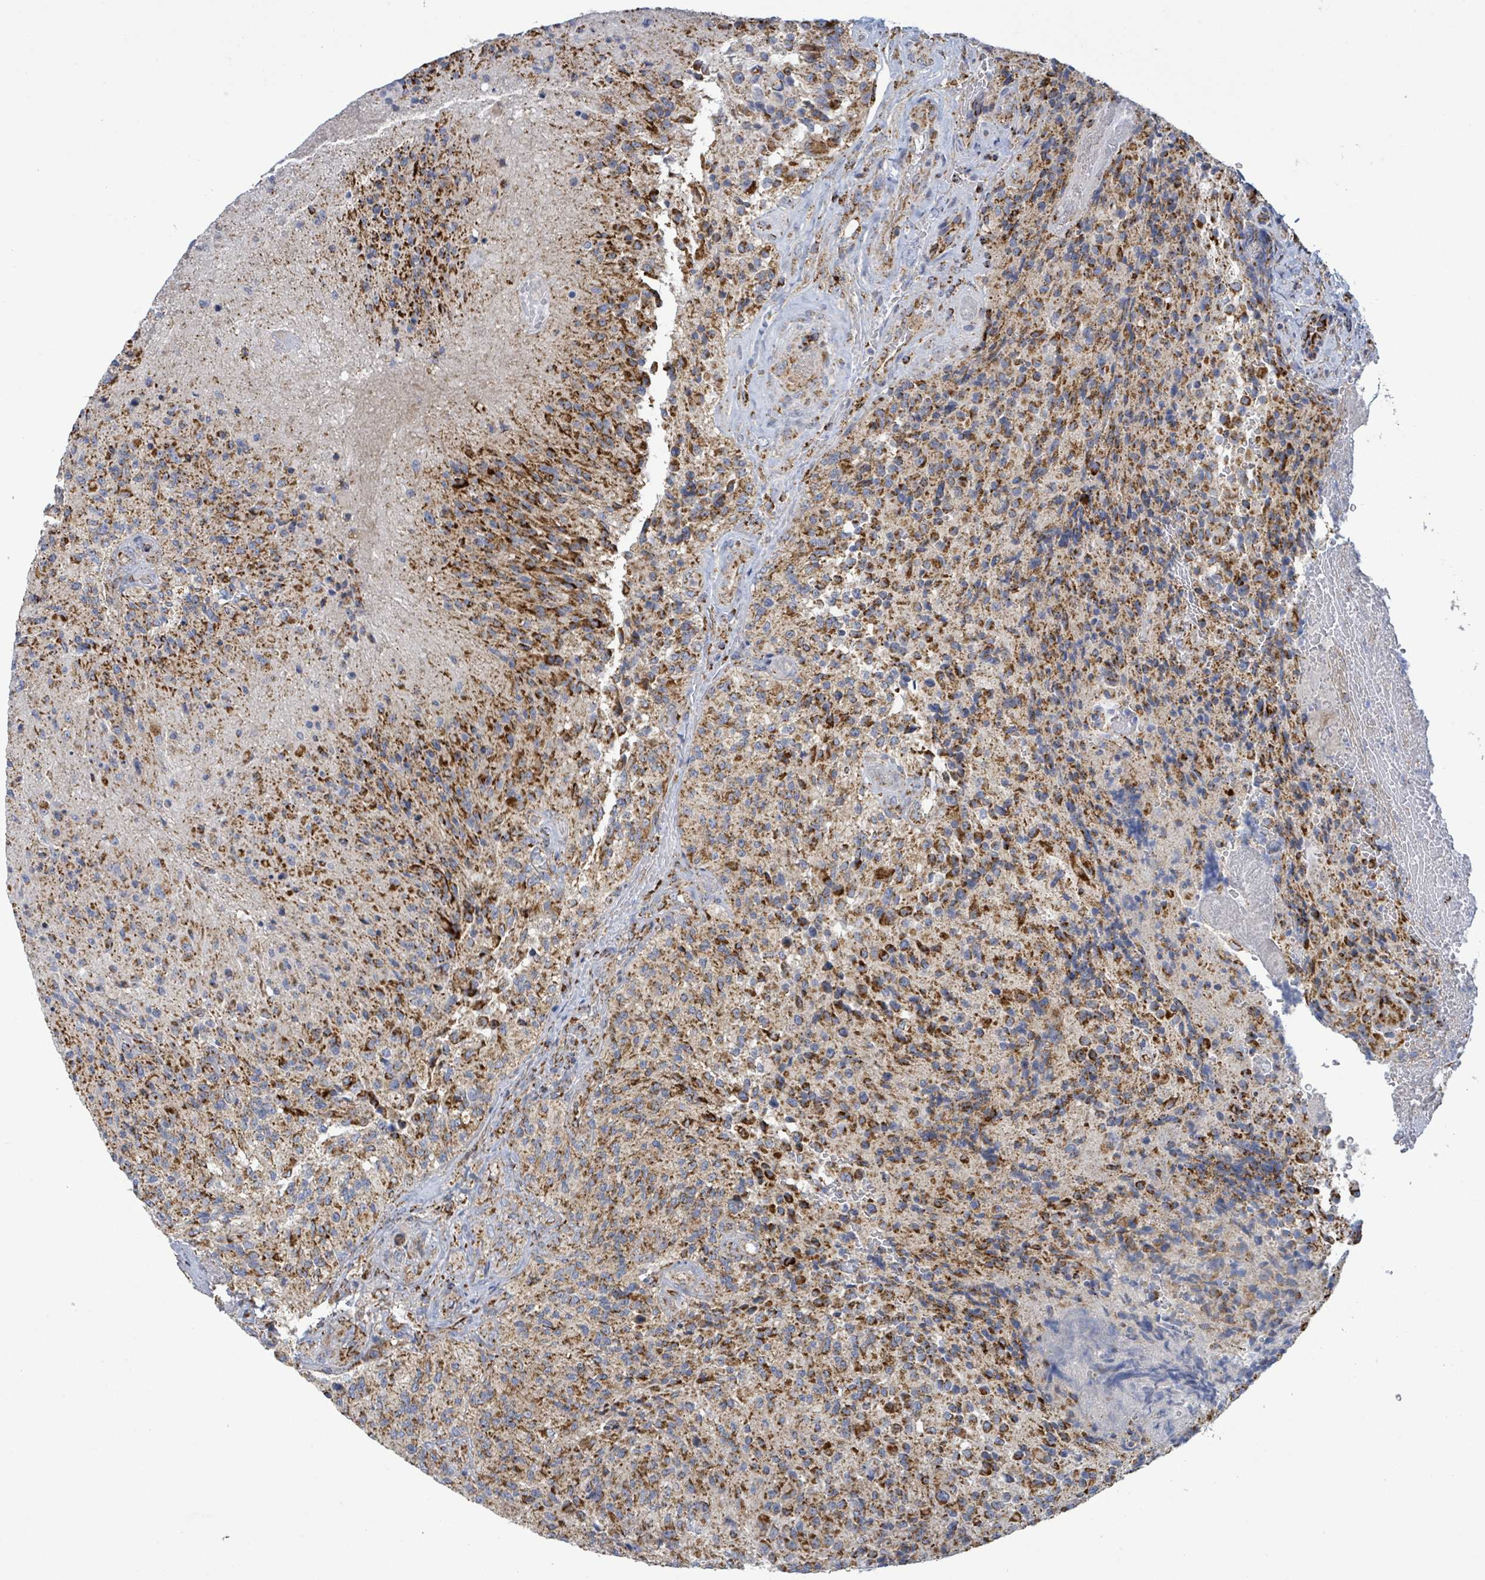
{"staining": {"intensity": "strong", "quantity": "25%-75%", "location": "cytoplasmic/membranous"}, "tissue": "glioma", "cell_type": "Tumor cells", "image_type": "cancer", "snomed": [{"axis": "morphology", "description": "Normal tissue, NOS"}, {"axis": "morphology", "description": "Glioma, malignant, High grade"}, {"axis": "topography", "description": "Cerebral cortex"}], "caption": "This micrograph demonstrates immunohistochemistry (IHC) staining of malignant glioma (high-grade), with high strong cytoplasmic/membranous expression in about 25%-75% of tumor cells.", "gene": "SUCLG2", "patient": {"sex": "male", "age": 56}}